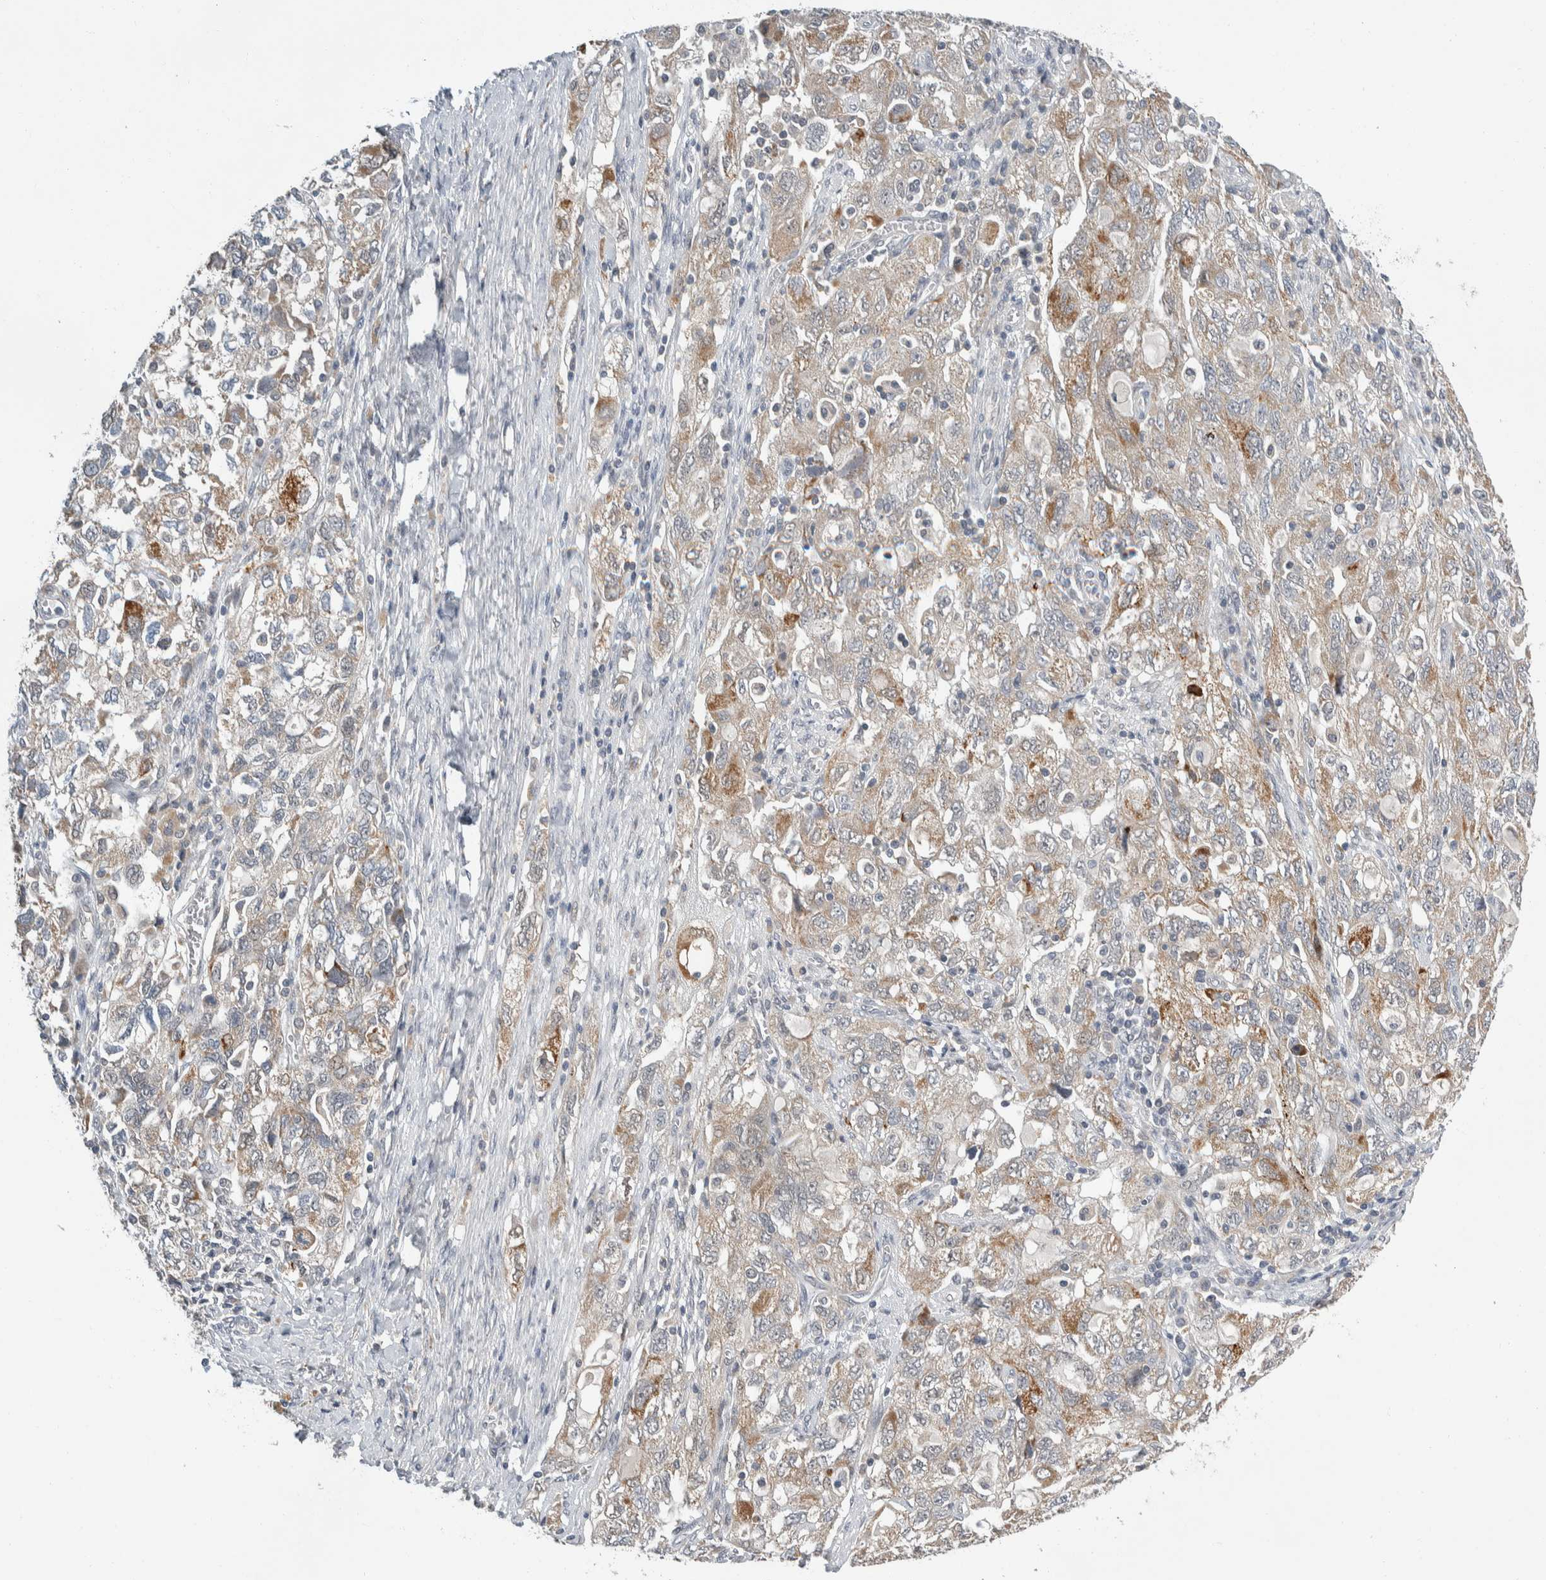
{"staining": {"intensity": "moderate", "quantity": "25%-75%", "location": "cytoplasmic/membranous"}, "tissue": "ovarian cancer", "cell_type": "Tumor cells", "image_type": "cancer", "snomed": [{"axis": "morphology", "description": "Carcinoma, NOS"}, {"axis": "morphology", "description": "Cystadenocarcinoma, serous, NOS"}, {"axis": "topography", "description": "Ovary"}], "caption": "Protein analysis of ovarian cancer tissue displays moderate cytoplasmic/membranous positivity in approximately 25%-75% of tumor cells. (brown staining indicates protein expression, while blue staining denotes nuclei).", "gene": "SHPK", "patient": {"sex": "female", "age": 69}}